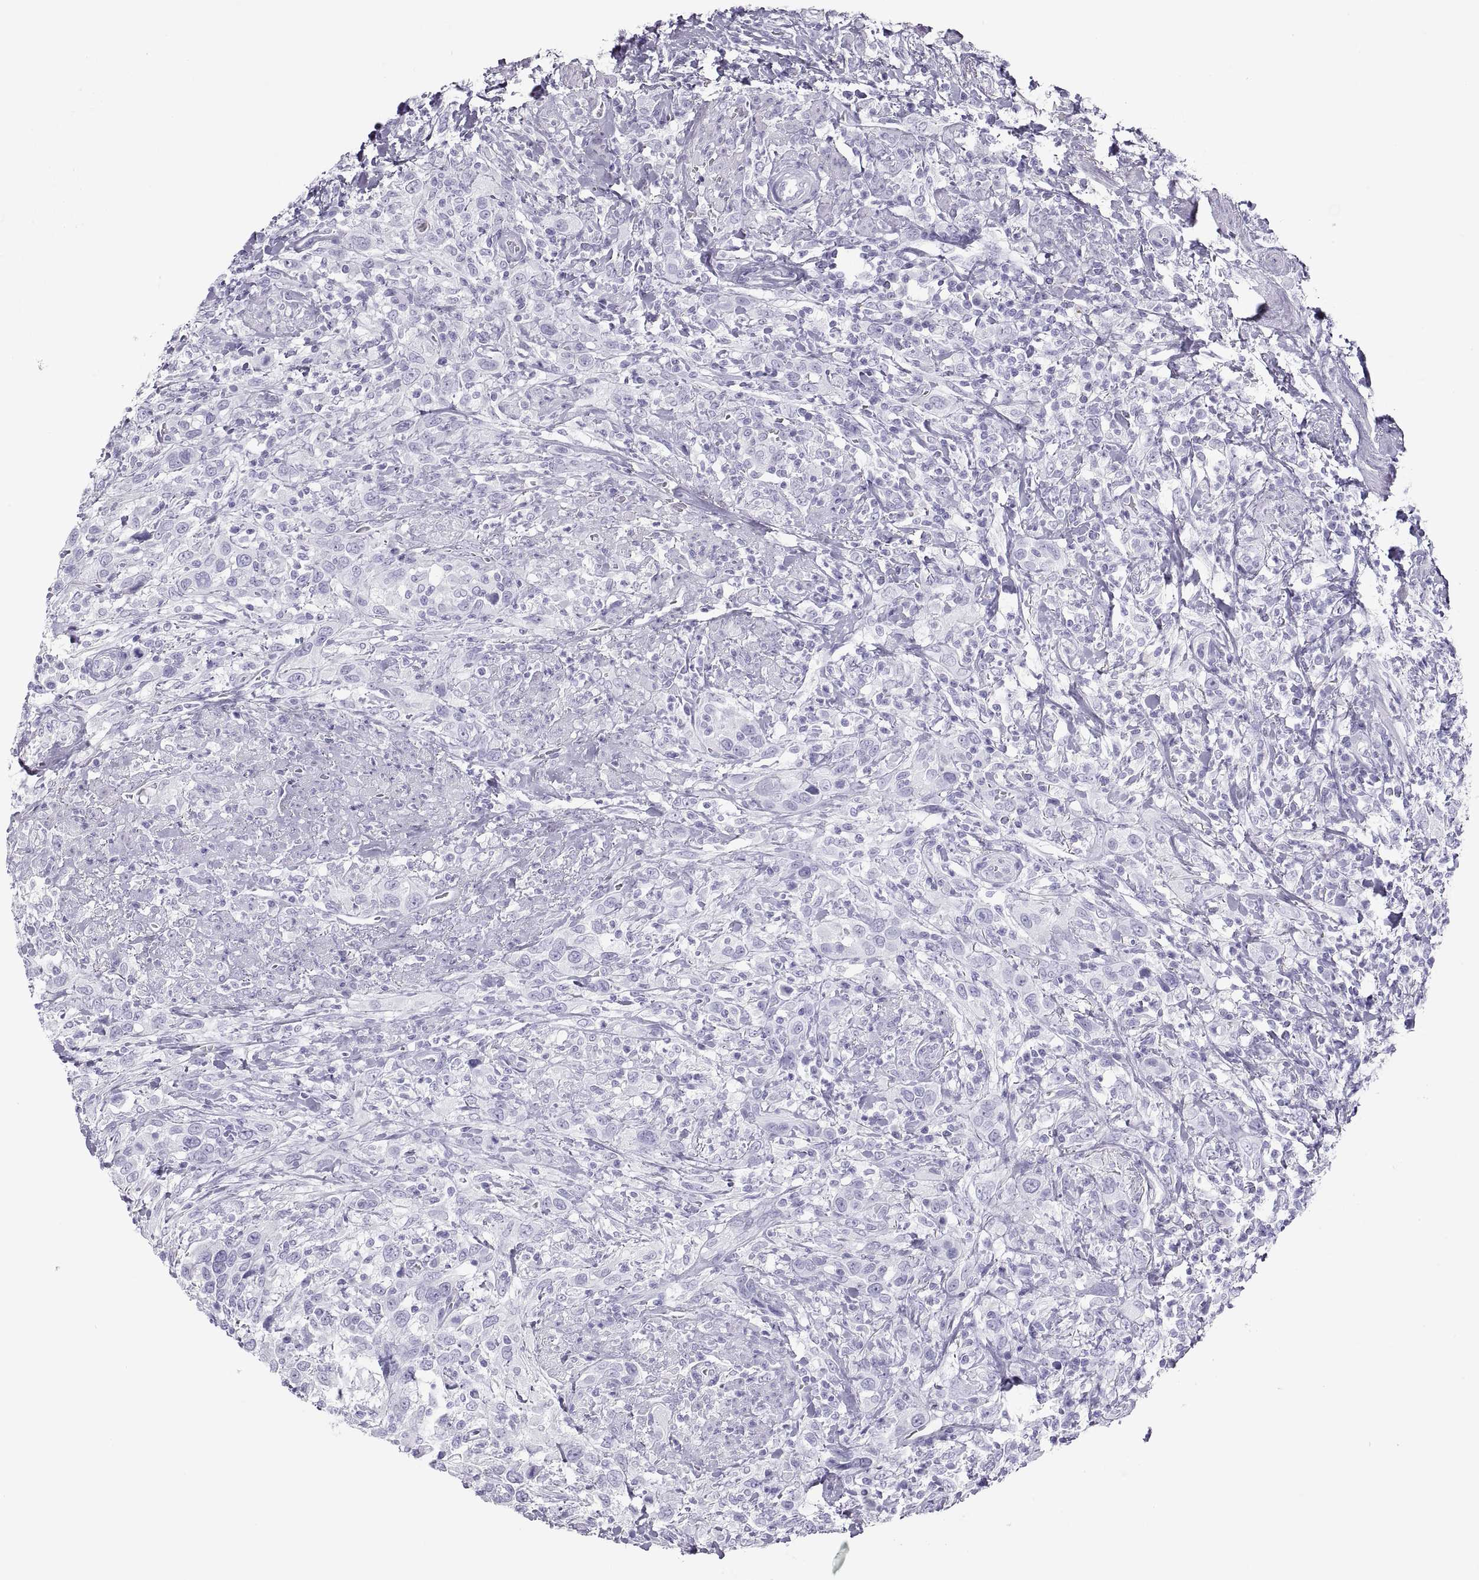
{"staining": {"intensity": "negative", "quantity": "none", "location": "none"}, "tissue": "urothelial cancer", "cell_type": "Tumor cells", "image_type": "cancer", "snomed": [{"axis": "morphology", "description": "Urothelial carcinoma, NOS"}, {"axis": "morphology", "description": "Urothelial carcinoma, High grade"}, {"axis": "topography", "description": "Urinary bladder"}], "caption": "This is an IHC micrograph of human urothelial cancer. There is no positivity in tumor cells.", "gene": "SEMG1", "patient": {"sex": "female", "age": 64}}